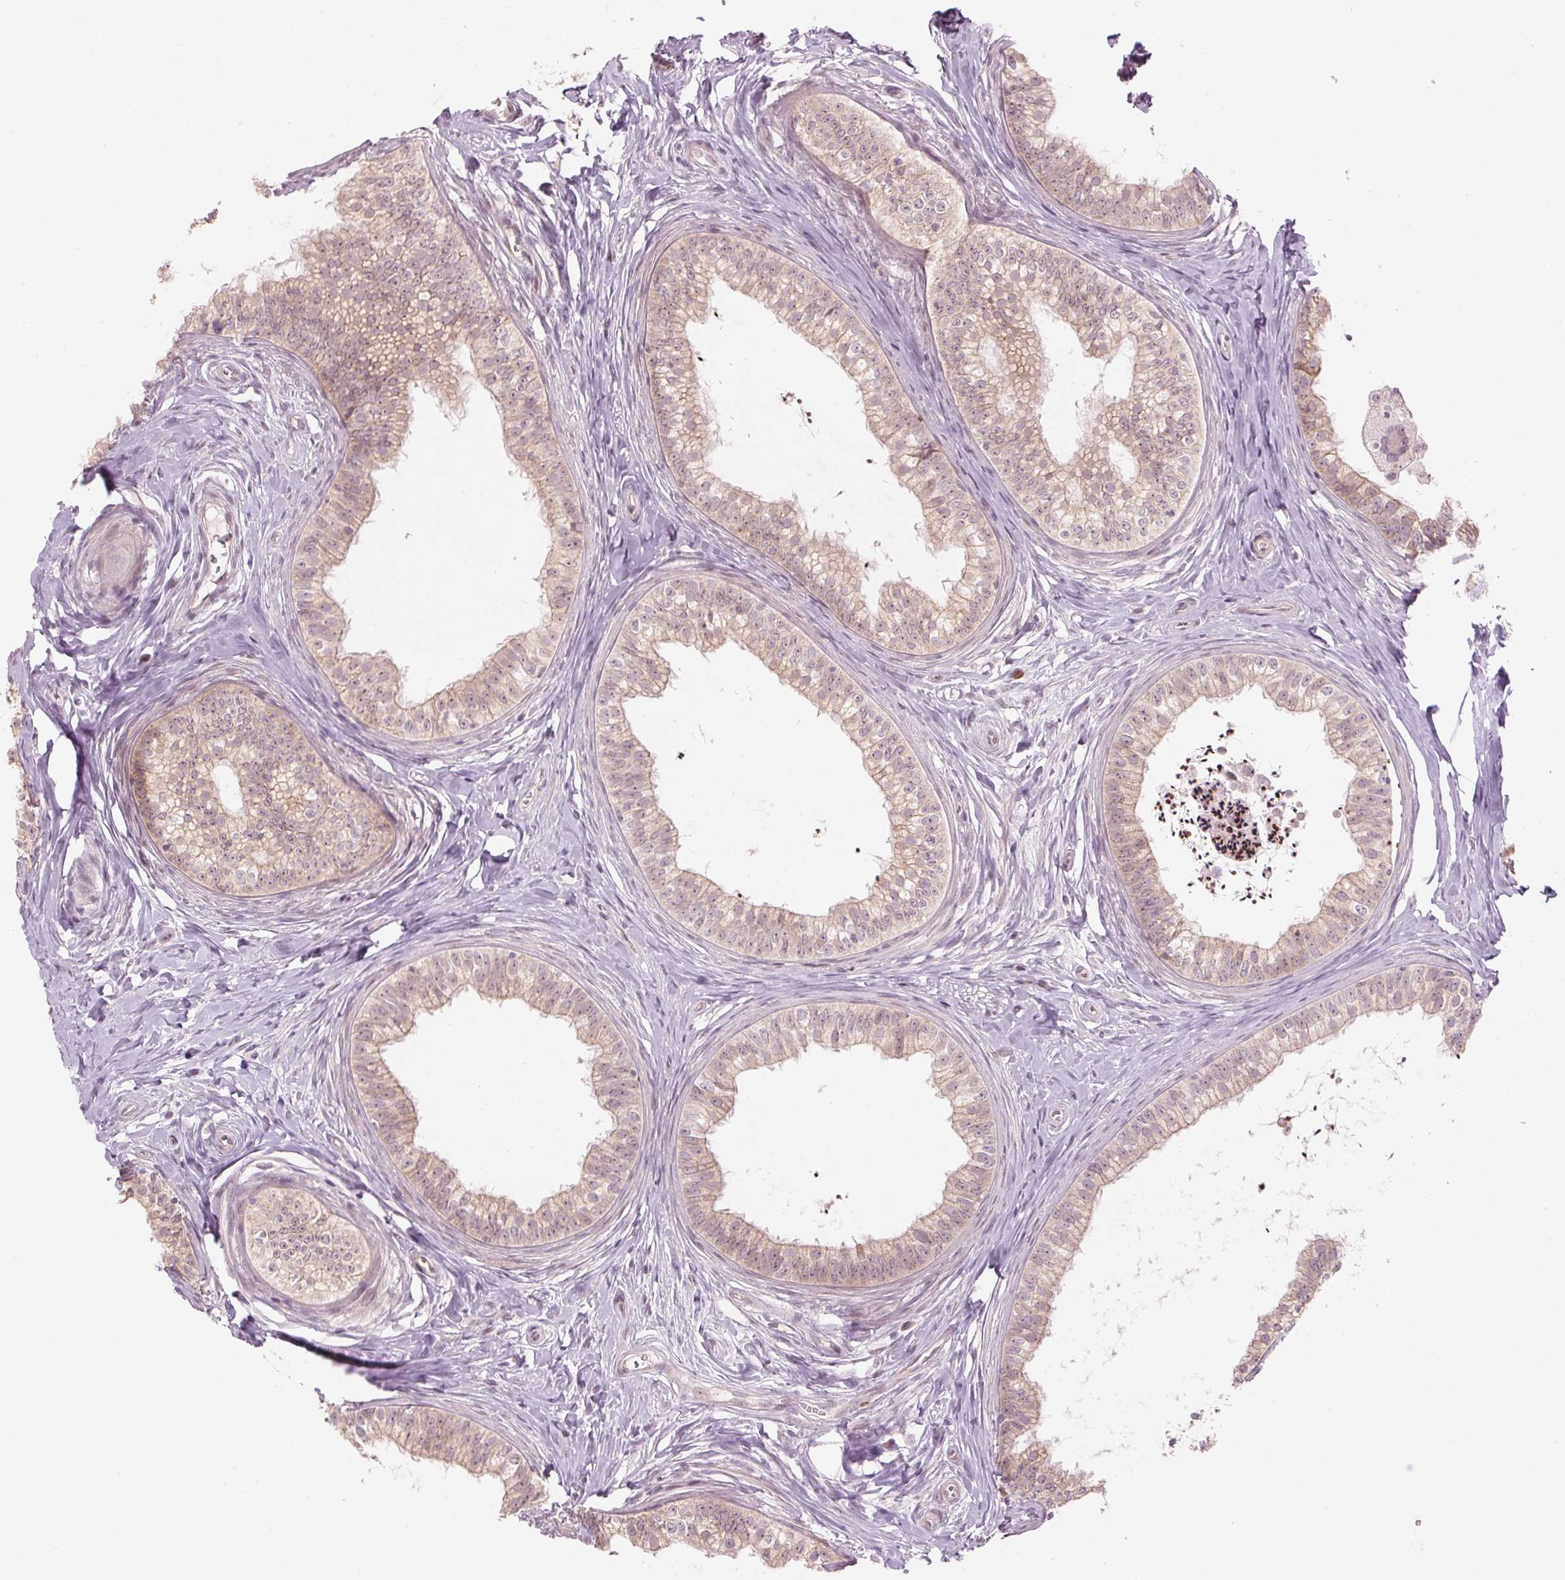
{"staining": {"intensity": "weak", "quantity": ">75%", "location": "cytoplasmic/membranous"}, "tissue": "epididymis", "cell_type": "Glandular cells", "image_type": "normal", "snomed": [{"axis": "morphology", "description": "Normal tissue, NOS"}, {"axis": "topography", "description": "Epididymis"}], "caption": "Normal epididymis was stained to show a protein in brown. There is low levels of weak cytoplasmic/membranous staining in approximately >75% of glandular cells.", "gene": "TMED6", "patient": {"sex": "male", "age": 24}}